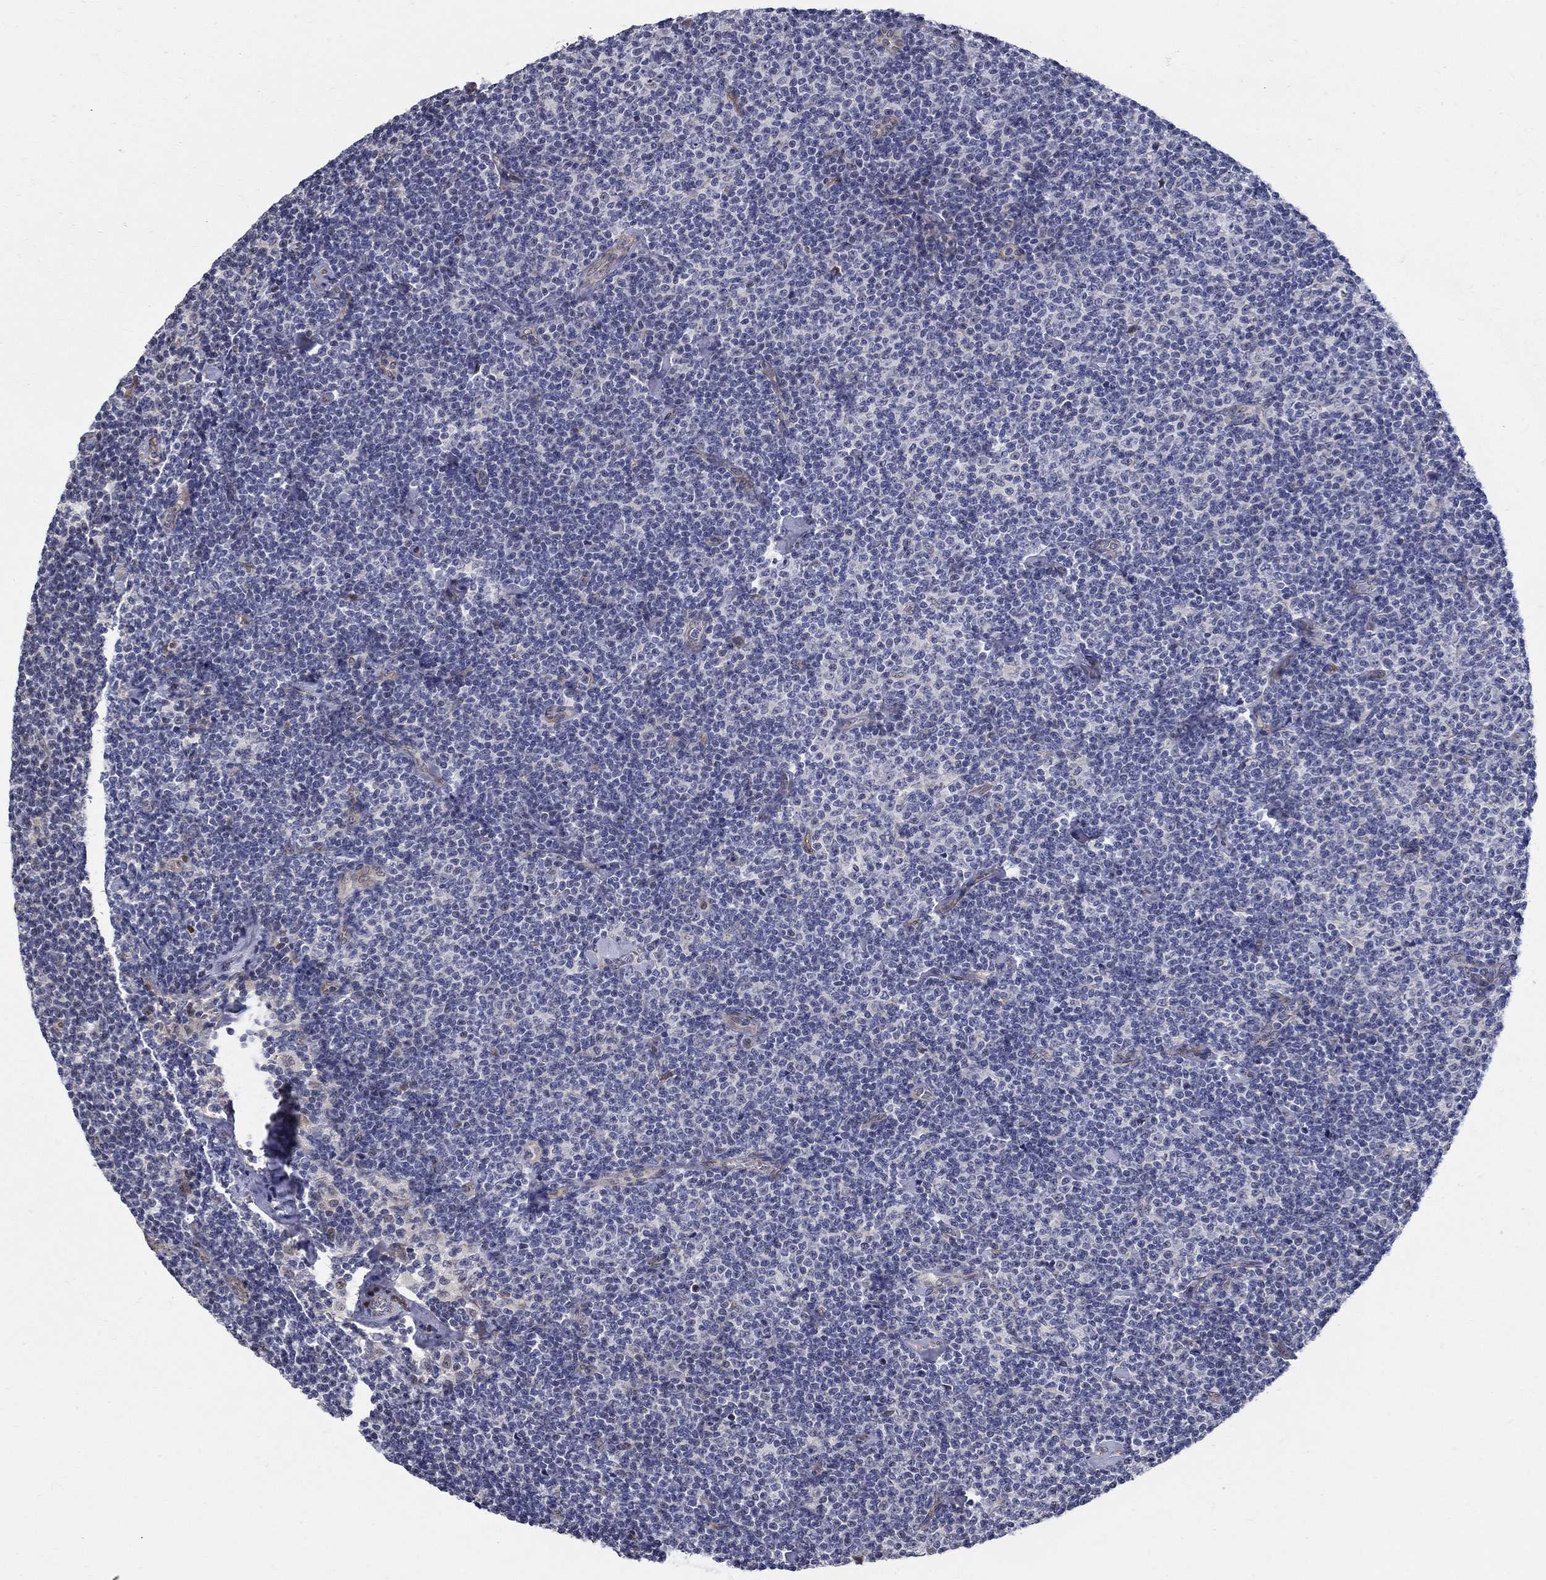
{"staining": {"intensity": "negative", "quantity": "none", "location": "none"}, "tissue": "lymphoma", "cell_type": "Tumor cells", "image_type": "cancer", "snomed": [{"axis": "morphology", "description": "Malignant lymphoma, non-Hodgkin's type, Low grade"}, {"axis": "topography", "description": "Lymph node"}], "caption": "Immunohistochemistry (IHC) of human lymphoma reveals no staining in tumor cells.", "gene": "C16orf46", "patient": {"sex": "male", "age": 81}}